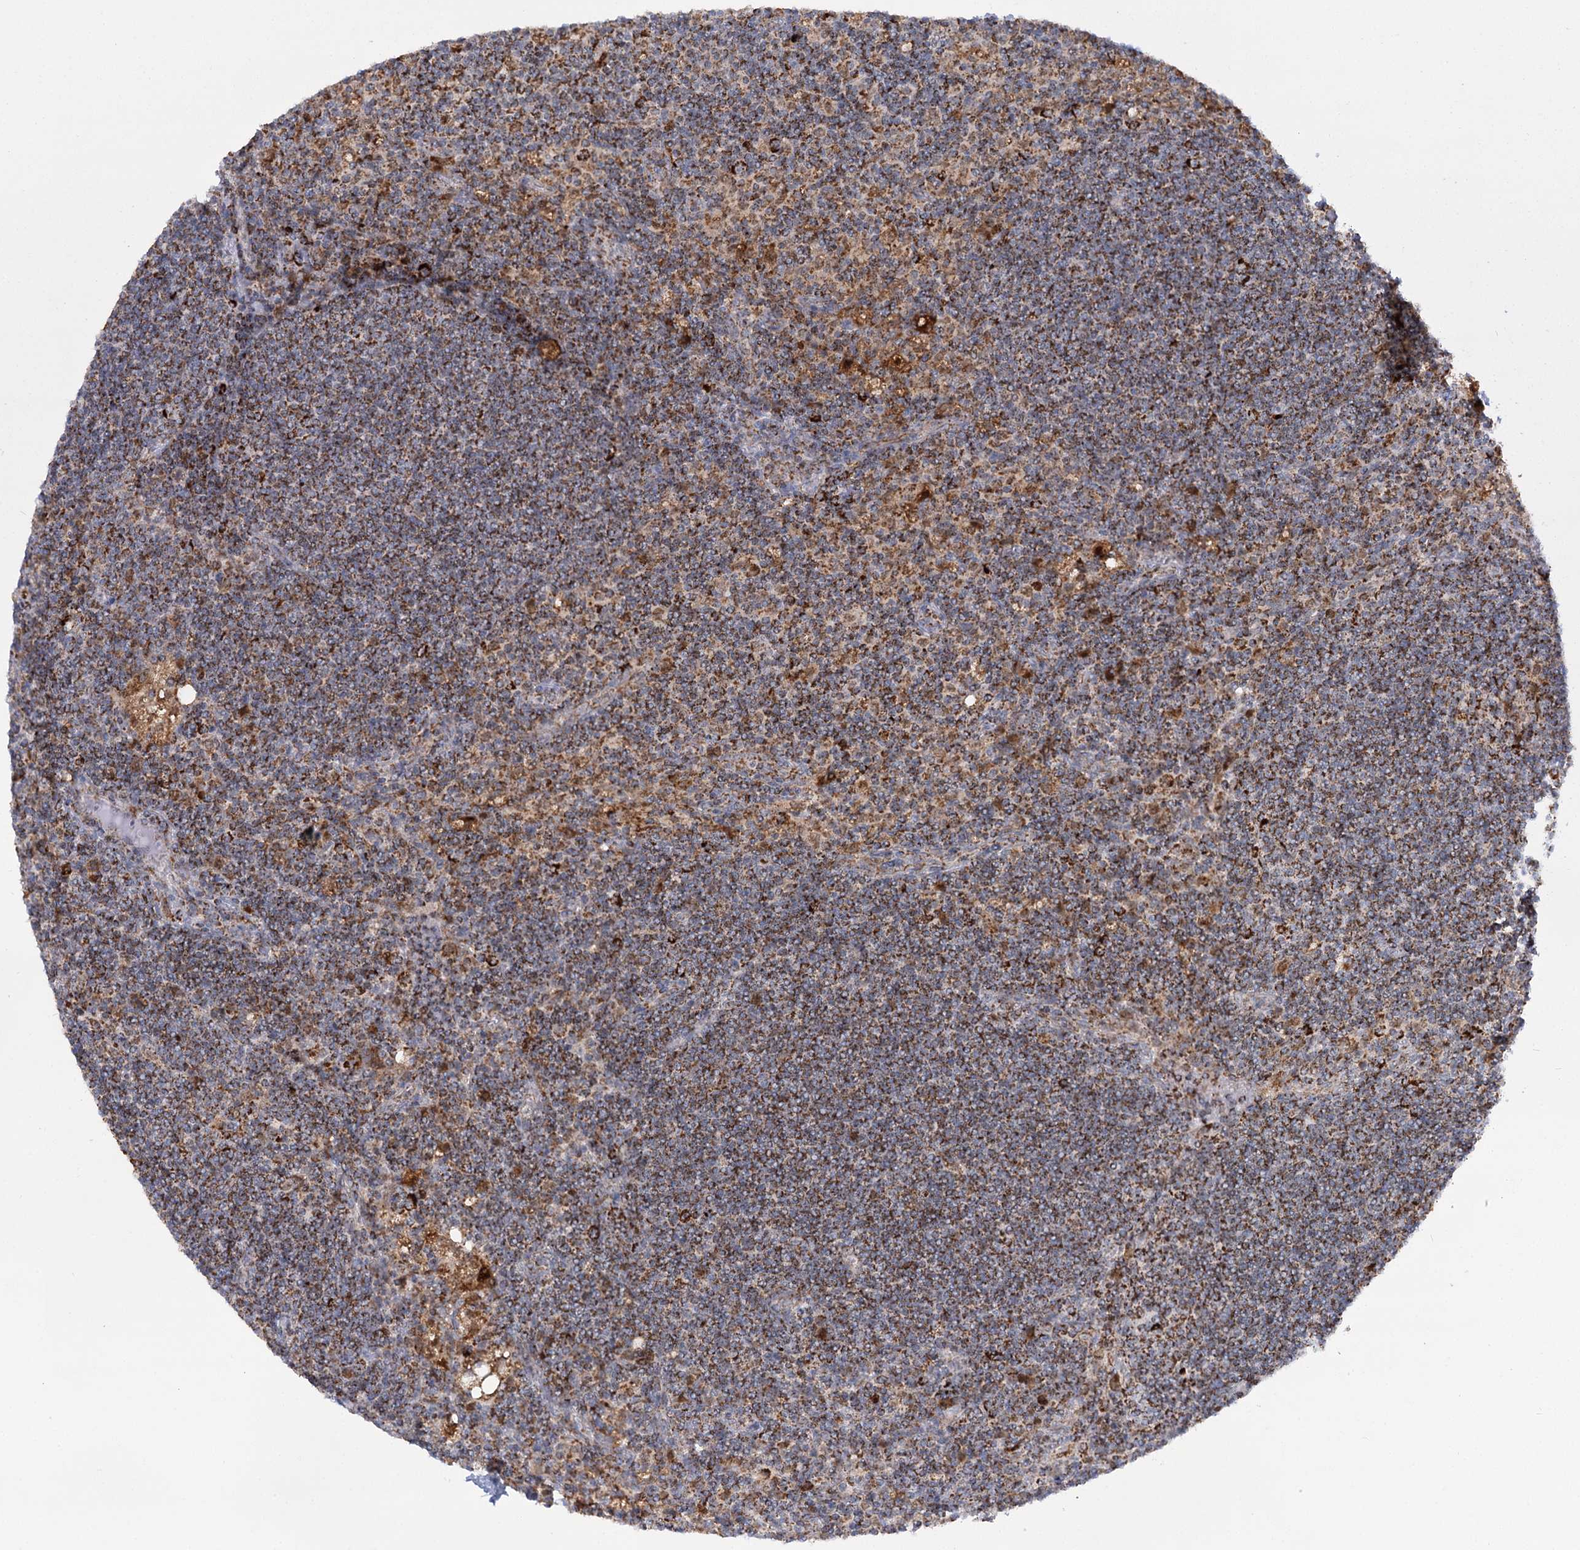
{"staining": {"intensity": "moderate", "quantity": "25%-75%", "location": "cytoplasmic/membranous"}, "tissue": "lymph node", "cell_type": "Non-germinal center cells", "image_type": "normal", "snomed": [{"axis": "morphology", "description": "Normal tissue, NOS"}, {"axis": "topography", "description": "Lymph node"}], "caption": "An IHC photomicrograph of normal tissue is shown. Protein staining in brown labels moderate cytoplasmic/membranous positivity in lymph node within non-germinal center cells.", "gene": "TAS1R1", "patient": {"sex": "male", "age": 69}}